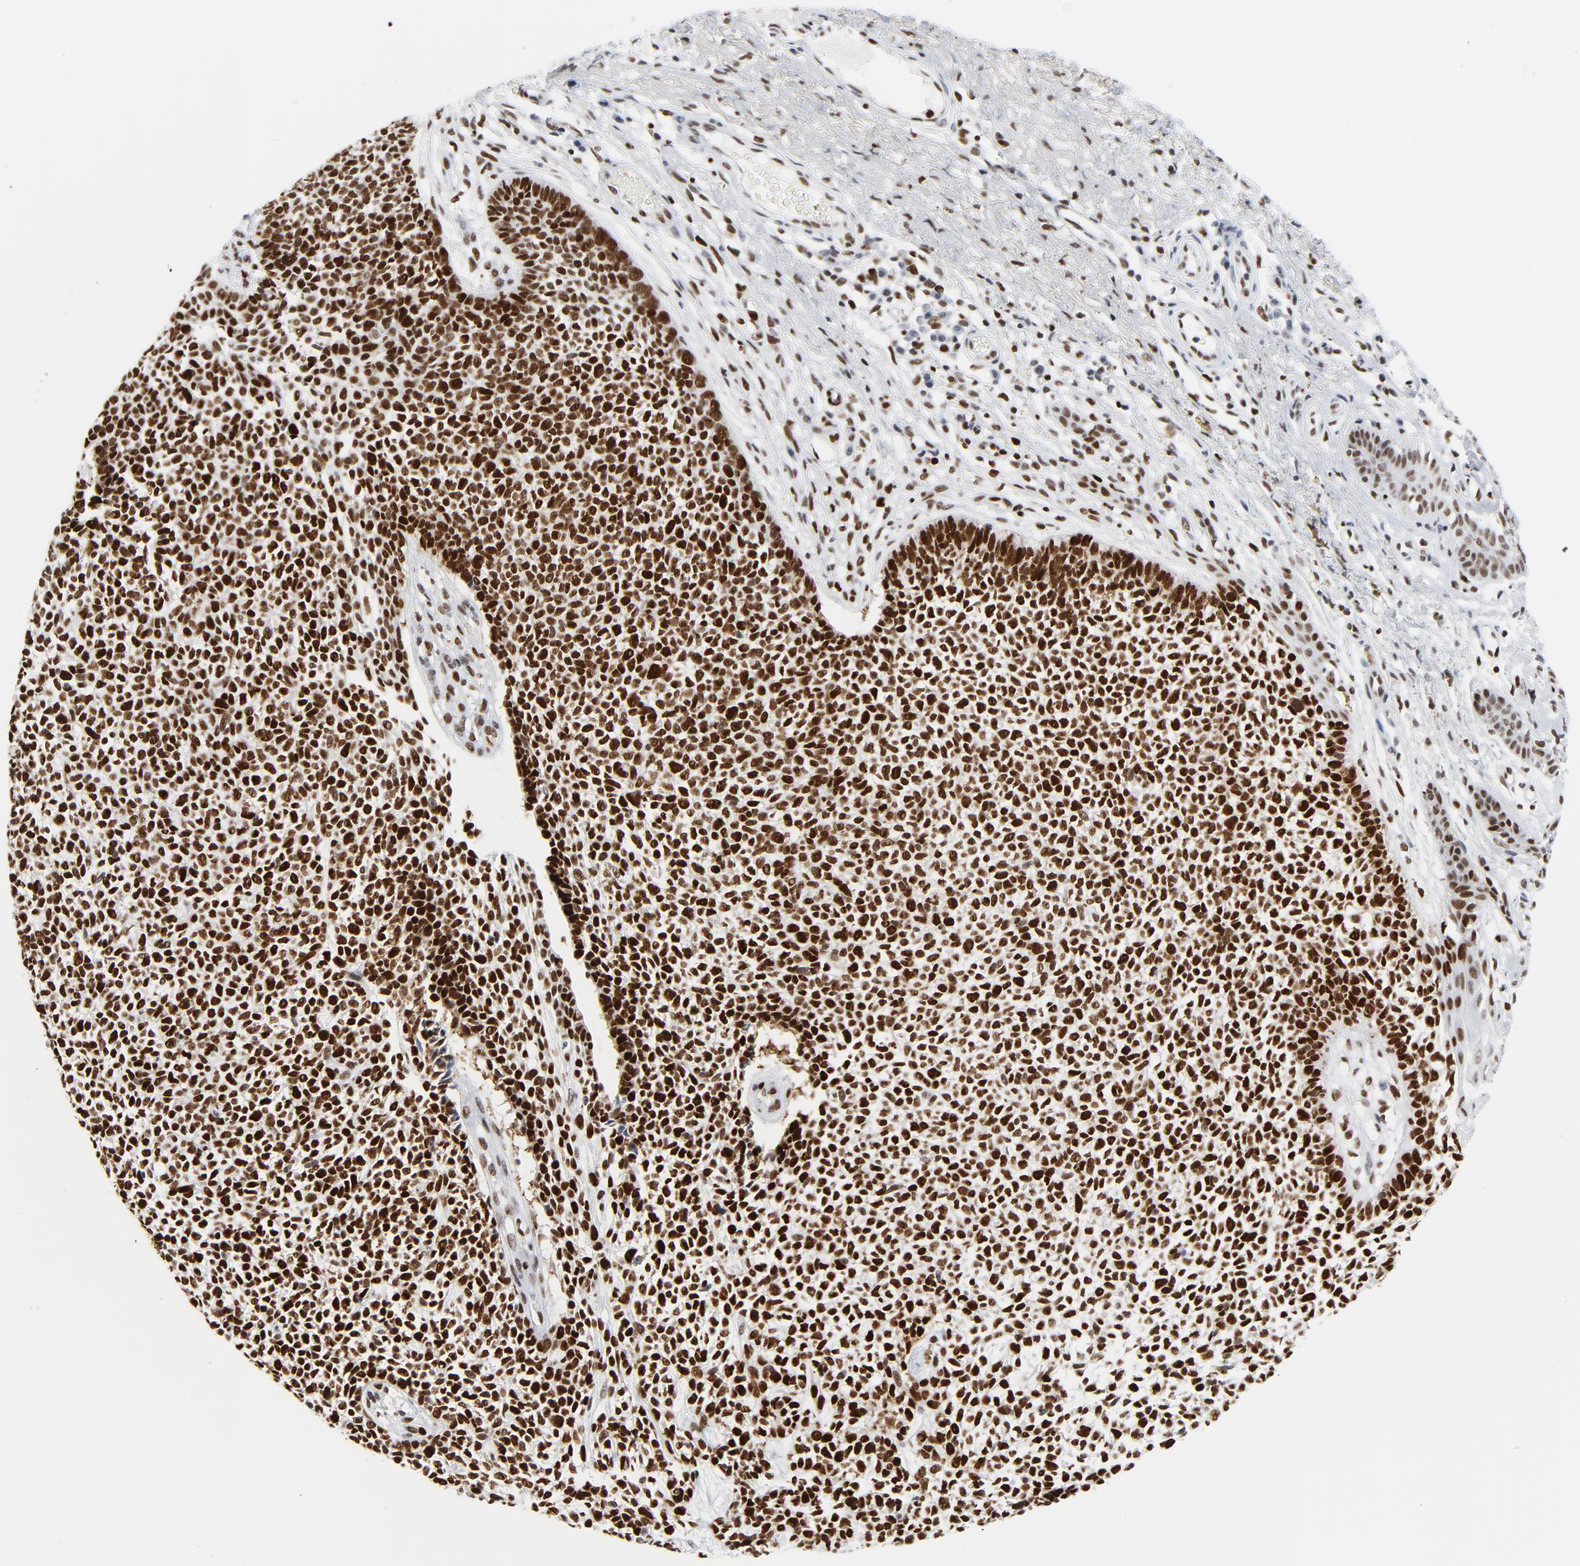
{"staining": {"intensity": "strong", "quantity": ">75%", "location": "nuclear"}, "tissue": "skin cancer", "cell_type": "Tumor cells", "image_type": "cancer", "snomed": [{"axis": "morphology", "description": "Basal cell carcinoma"}, {"axis": "topography", "description": "Skin"}], "caption": "This photomicrograph displays basal cell carcinoma (skin) stained with immunohistochemistry (IHC) to label a protein in brown. The nuclear of tumor cells show strong positivity for the protein. Nuclei are counter-stained blue.", "gene": "POLD1", "patient": {"sex": "female", "age": 84}}